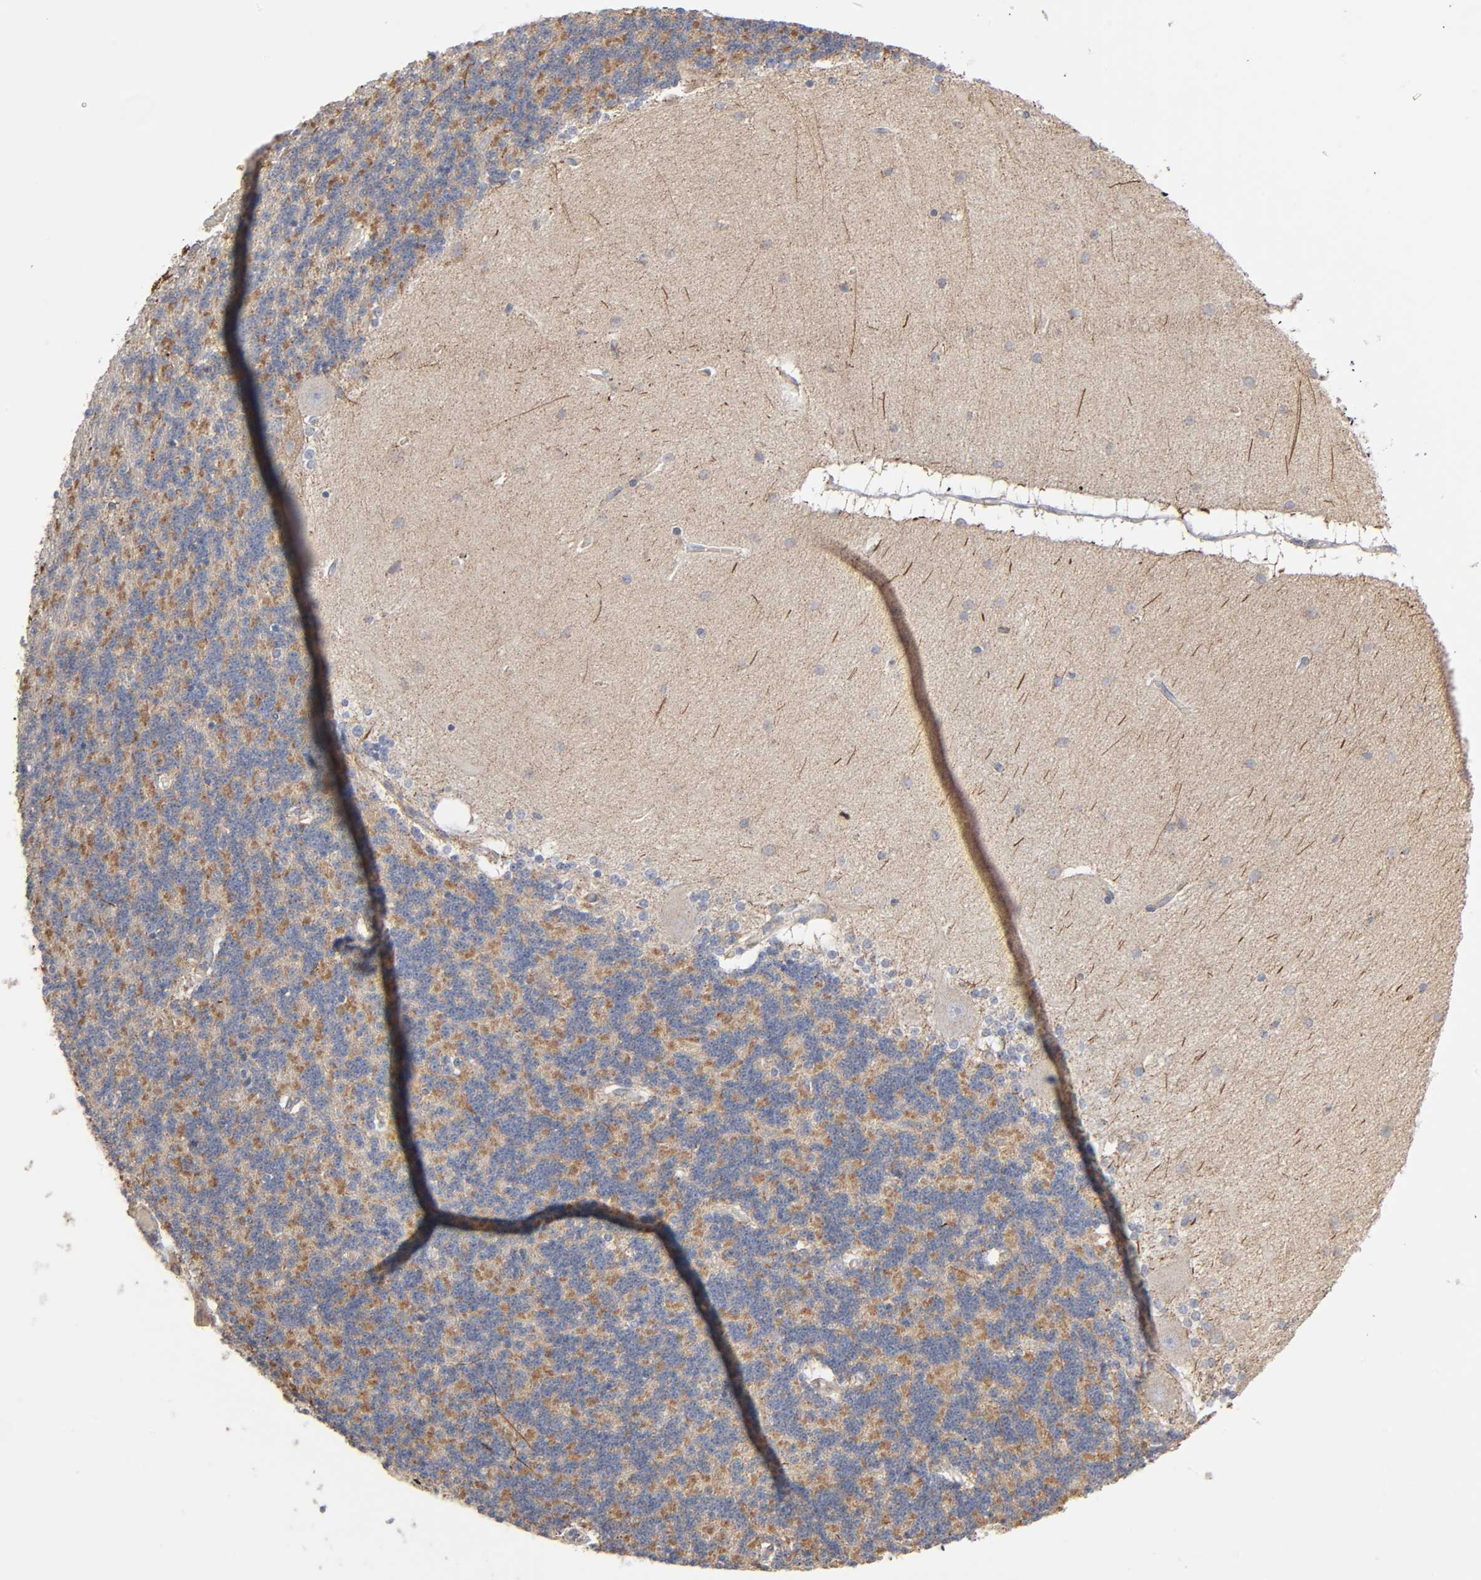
{"staining": {"intensity": "negative", "quantity": "none", "location": "none"}, "tissue": "cerebellum", "cell_type": "Cells in granular layer", "image_type": "normal", "snomed": [{"axis": "morphology", "description": "Normal tissue, NOS"}, {"axis": "topography", "description": "Cerebellum"}], "caption": "DAB (3,3'-diaminobenzidine) immunohistochemical staining of normal human cerebellum displays no significant expression in cells in granular layer.", "gene": "SYT16", "patient": {"sex": "female", "age": 54}}